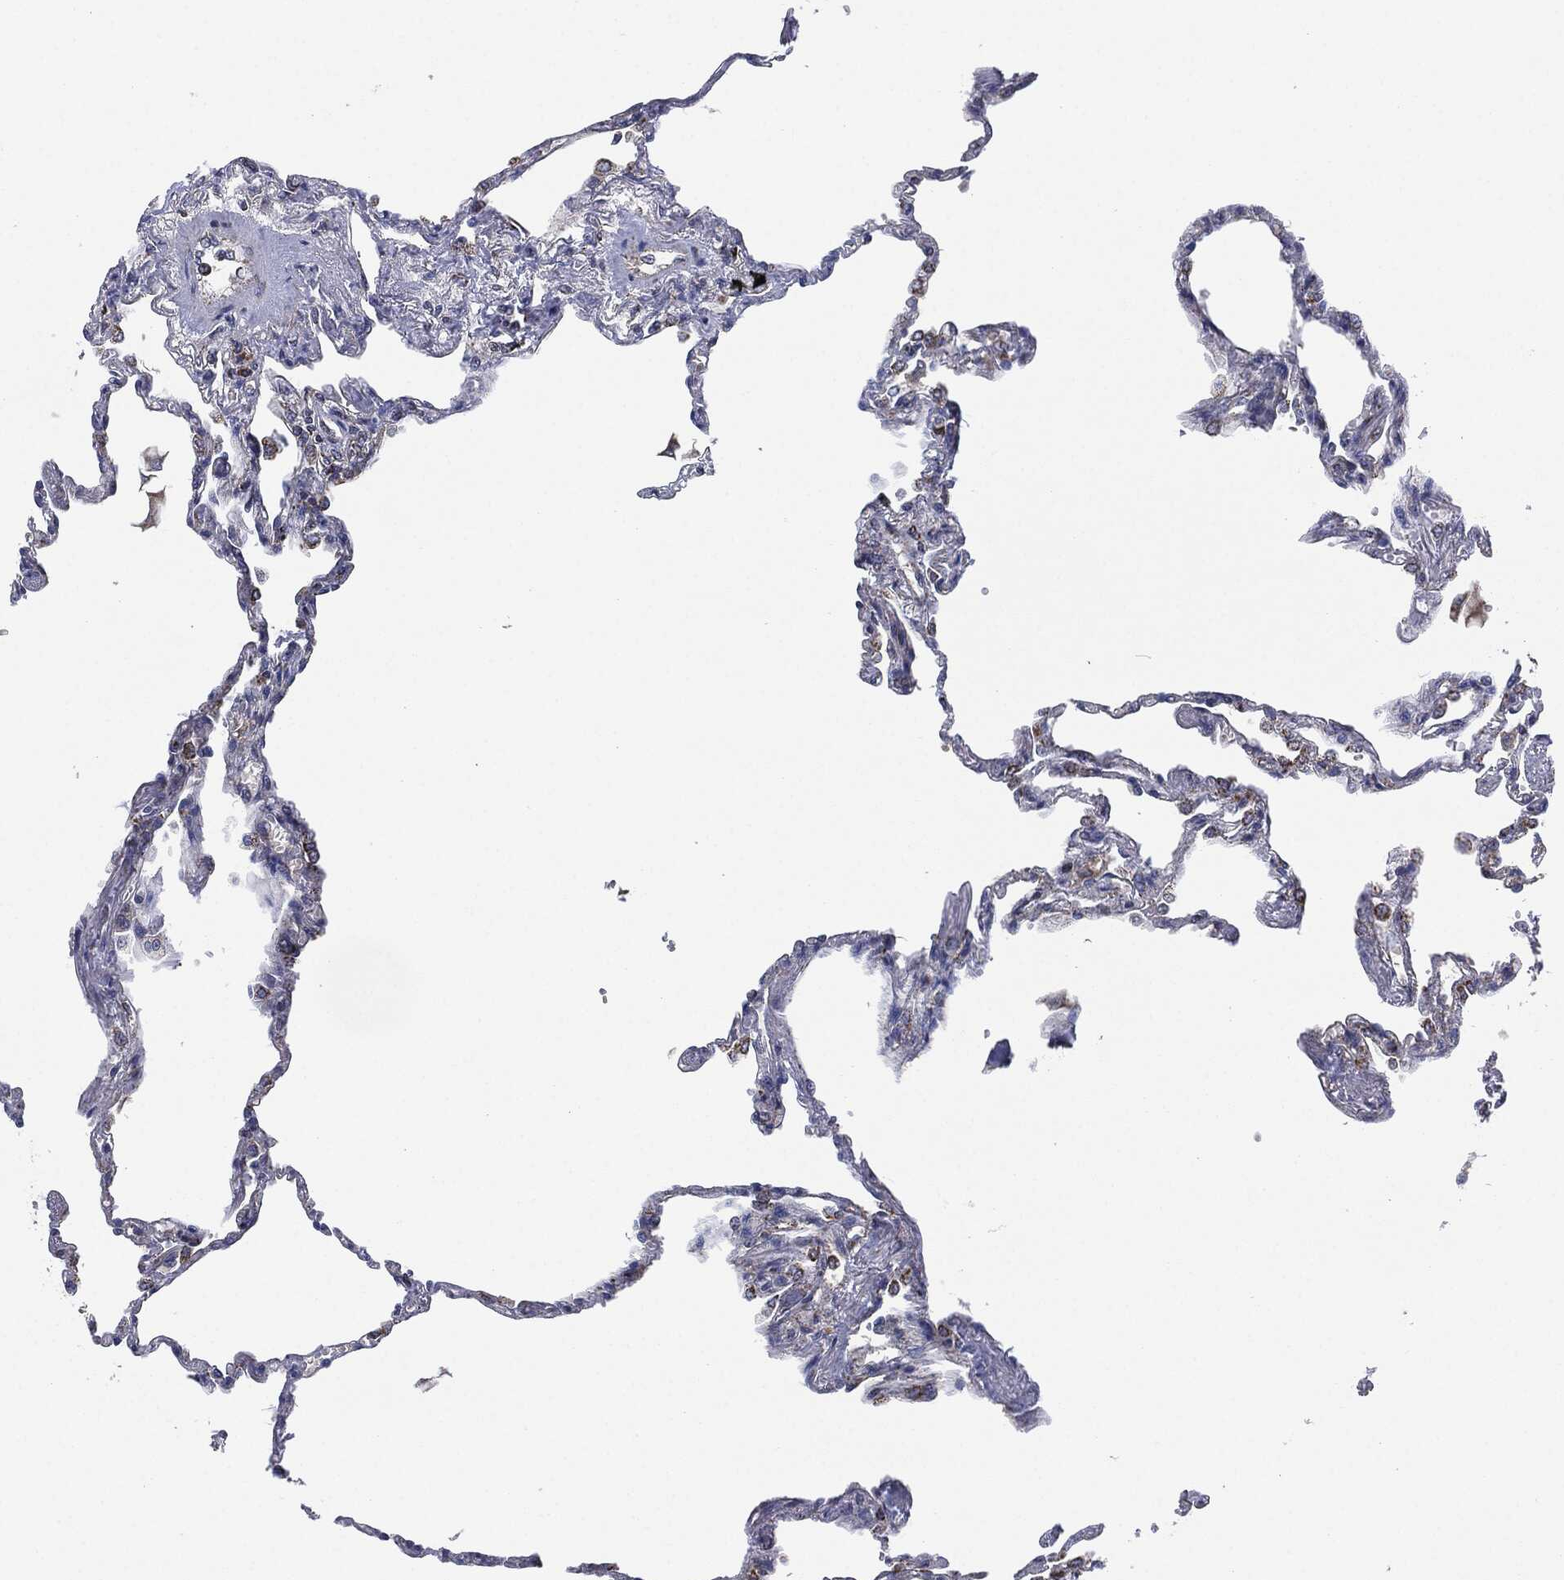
{"staining": {"intensity": "negative", "quantity": "none", "location": "none"}, "tissue": "lung", "cell_type": "Alveolar cells", "image_type": "normal", "snomed": [{"axis": "morphology", "description": "Normal tissue, NOS"}, {"axis": "topography", "description": "Lung"}], "caption": "The image reveals no staining of alveolar cells in benign lung. The staining was performed using DAB (3,3'-diaminobenzidine) to visualize the protein expression in brown, while the nuclei were stained in blue with hematoxylin (Magnification: 20x).", "gene": "NDUFV2", "patient": {"sex": "male", "age": 78}}